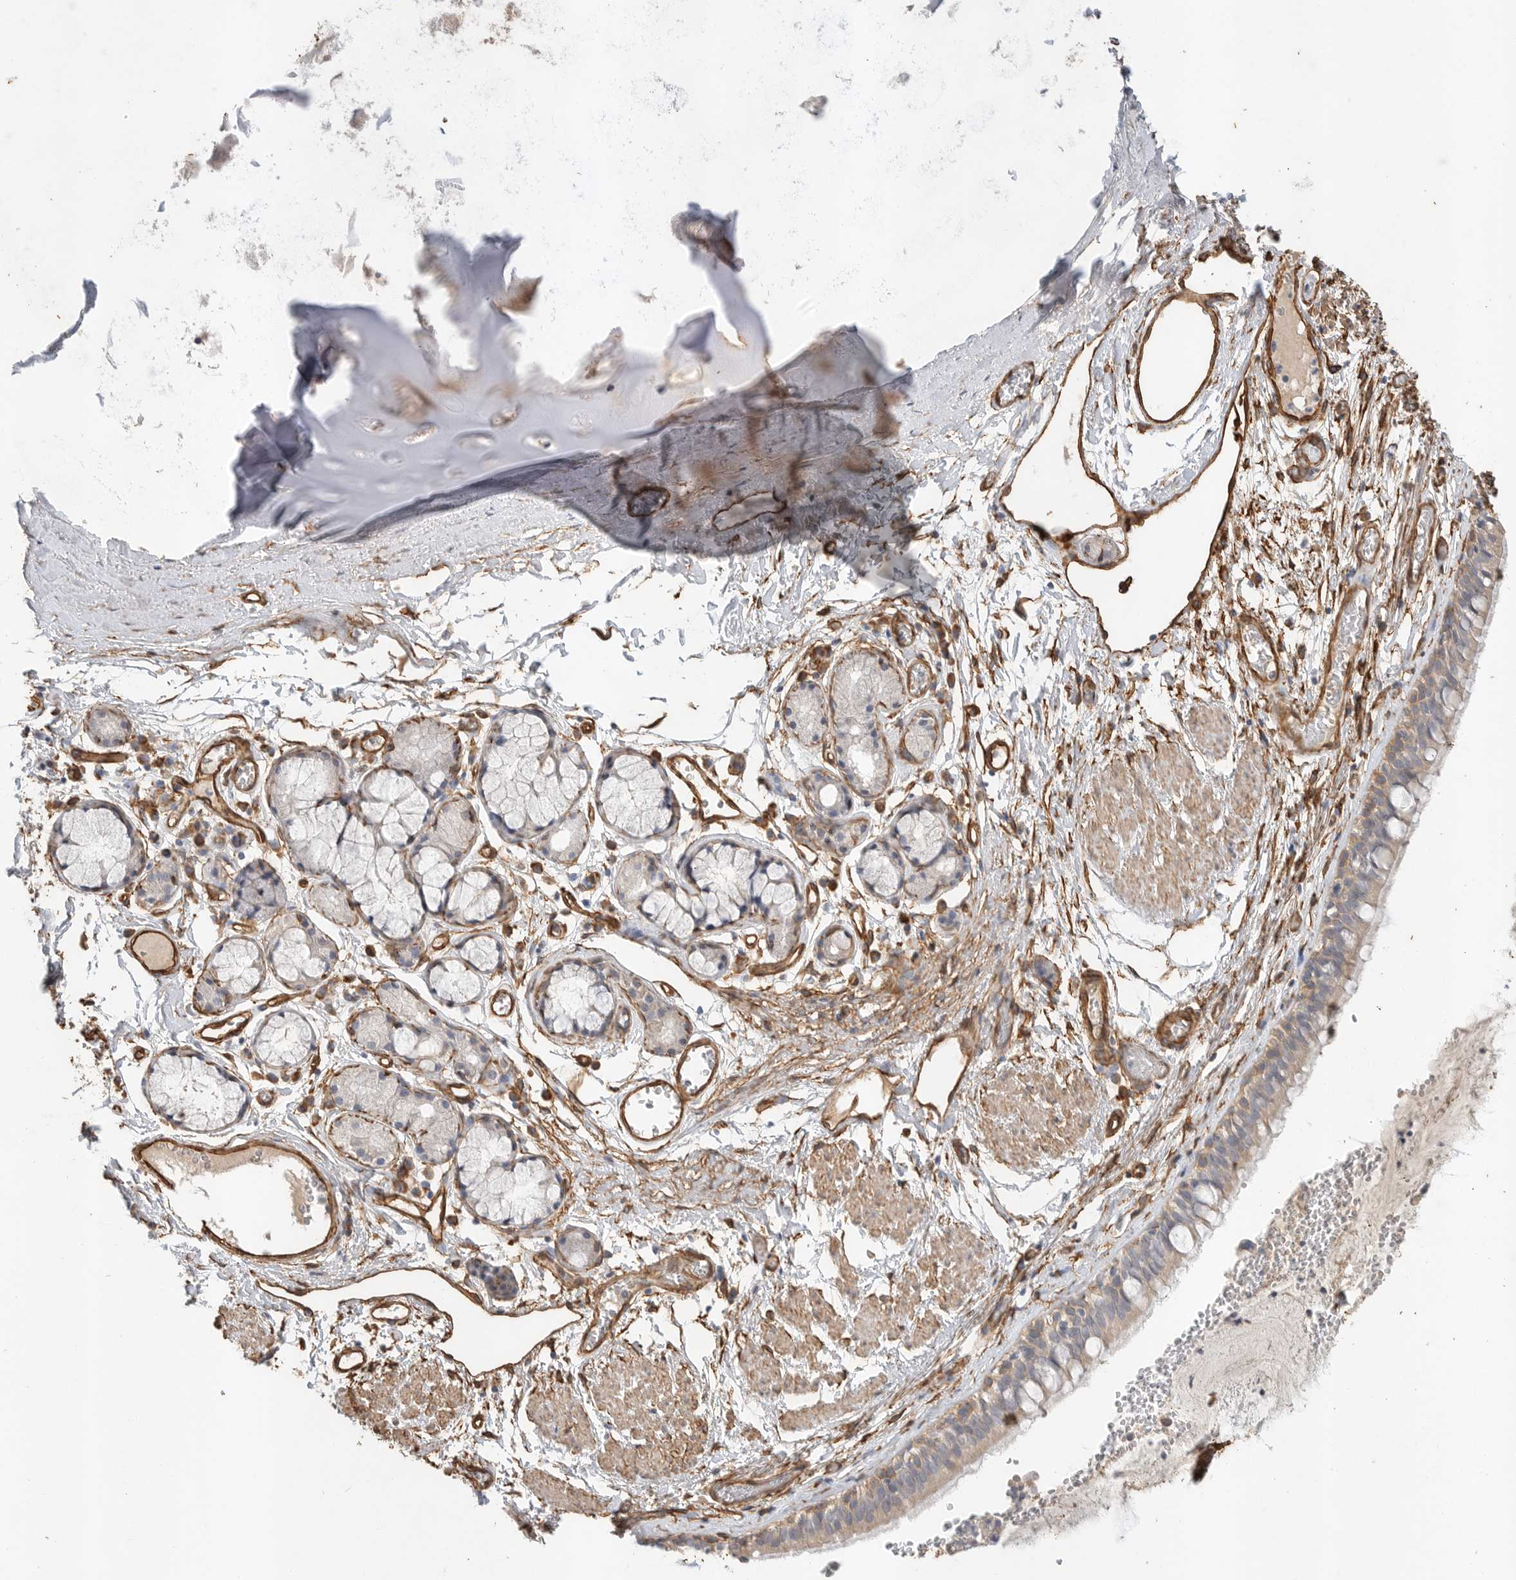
{"staining": {"intensity": "moderate", "quantity": "25%-75%", "location": "cytoplasmic/membranous"}, "tissue": "bronchus", "cell_type": "Respiratory epithelial cells", "image_type": "normal", "snomed": [{"axis": "morphology", "description": "Normal tissue, NOS"}, {"axis": "topography", "description": "Bronchus"}, {"axis": "topography", "description": "Lung"}], "caption": "A brown stain labels moderate cytoplasmic/membranous positivity of a protein in respiratory epithelial cells of unremarkable human bronchus. The staining is performed using DAB (3,3'-diaminobenzidine) brown chromogen to label protein expression. The nuclei are counter-stained blue using hematoxylin.", "gene": "JMJD4", "patient": {"sex": "male", "age": 56}}